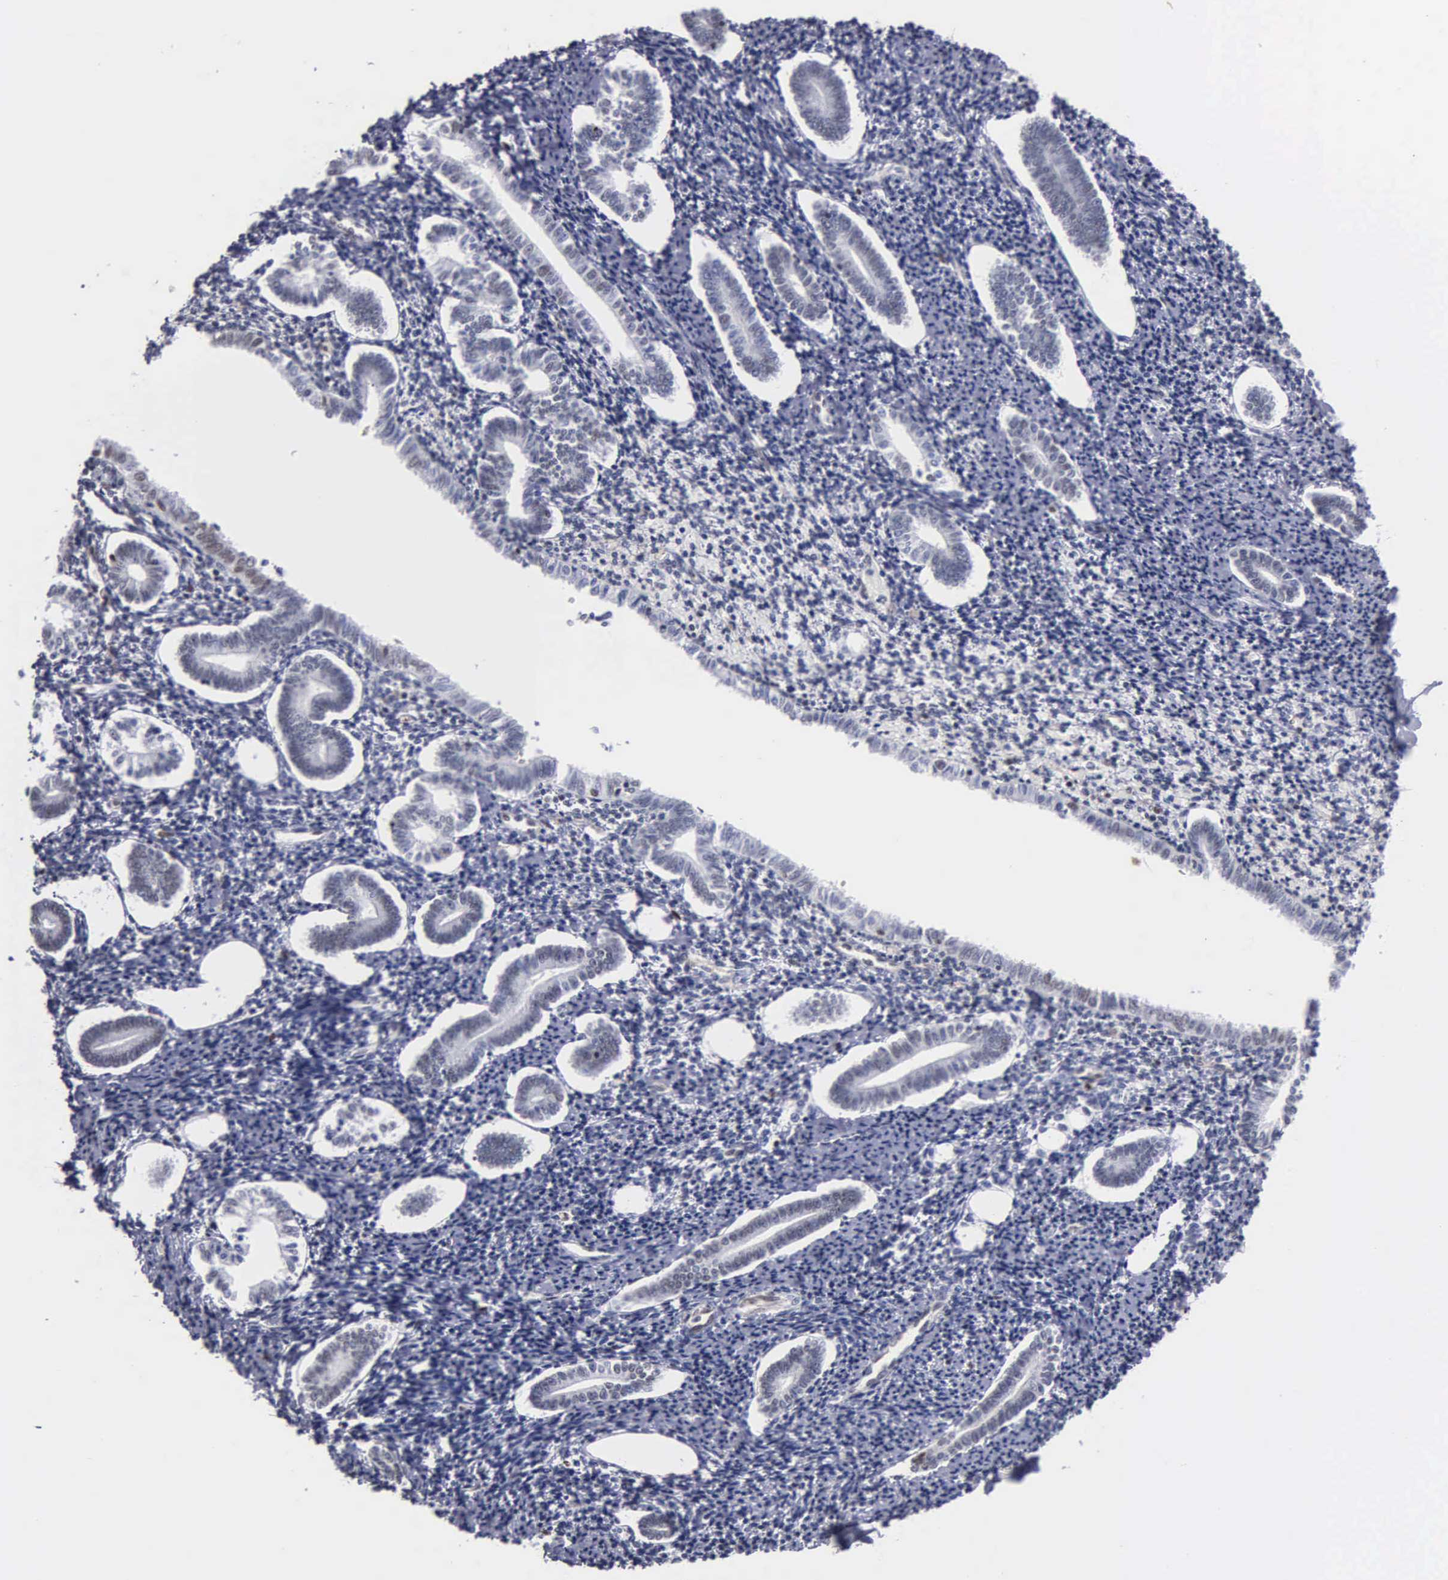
{"staining": {"intensity": "moderate", "quantity": "25%-75%", "location": "cytoplasmic/membranous"}, "tissue": "endometrium", "cell_type": "Cells in endometrial stroma", "image_type": "normal", "snomed": [{"axis": "morphology", "description": "Normal tissue, NOS"}, {"axis": "topography", "description": "Endometrium"}], "caption": "A brown stain highlights moderate cytoplasmic/membranous expression of a protein in cells in endometrial stroma of benign human endometrium. The staining was performed using DAB, with brown indicating positive protein expression. Nuclei are stained blue with hematoxylin.", "gene": "CCNG1", "patient": {"sex": "female", "age": 52}}